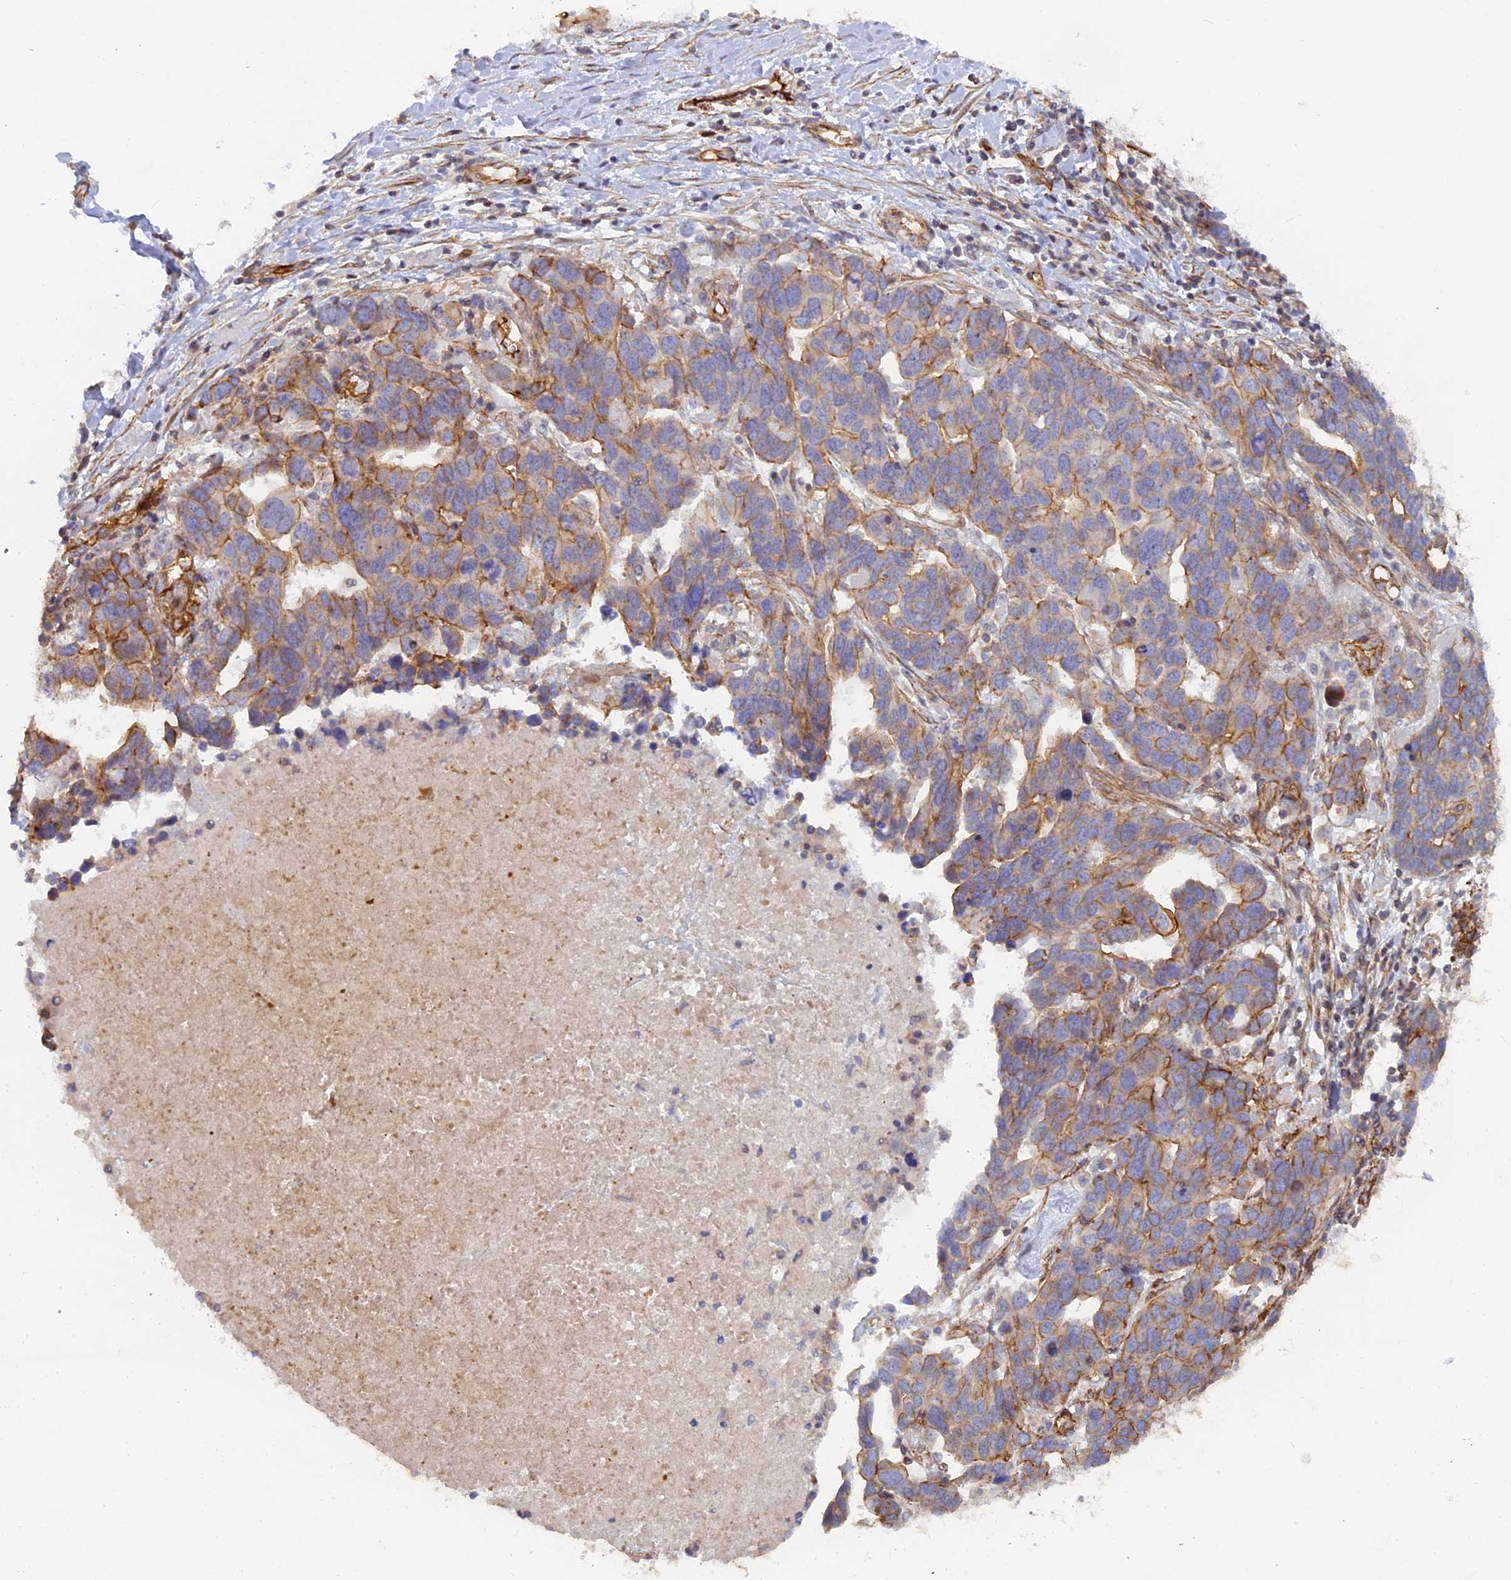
{"staining": {"intensity": "moderate", "quantity": "25%-75%", "location": "cytoplasmic/membranous"}, "tissue": "ovarian cancer", "cell_type": "Tumor cells", "image_type": "cancer", "snomed": [{"axis": "morphology", "description": "Cystadenocarcinoma, serous, NOS"}, {"axis": "topography", "description": "Ovary"}], "caption": "The histopathology image demonstrates a brown stain indicating the presence of a protein in the cytoplasmic/membranous of tumor cells in serous cystadenocarcinoma (ovarian).", "gene": "CNBD2", "patient": {"sex": "female", "age": 54}}